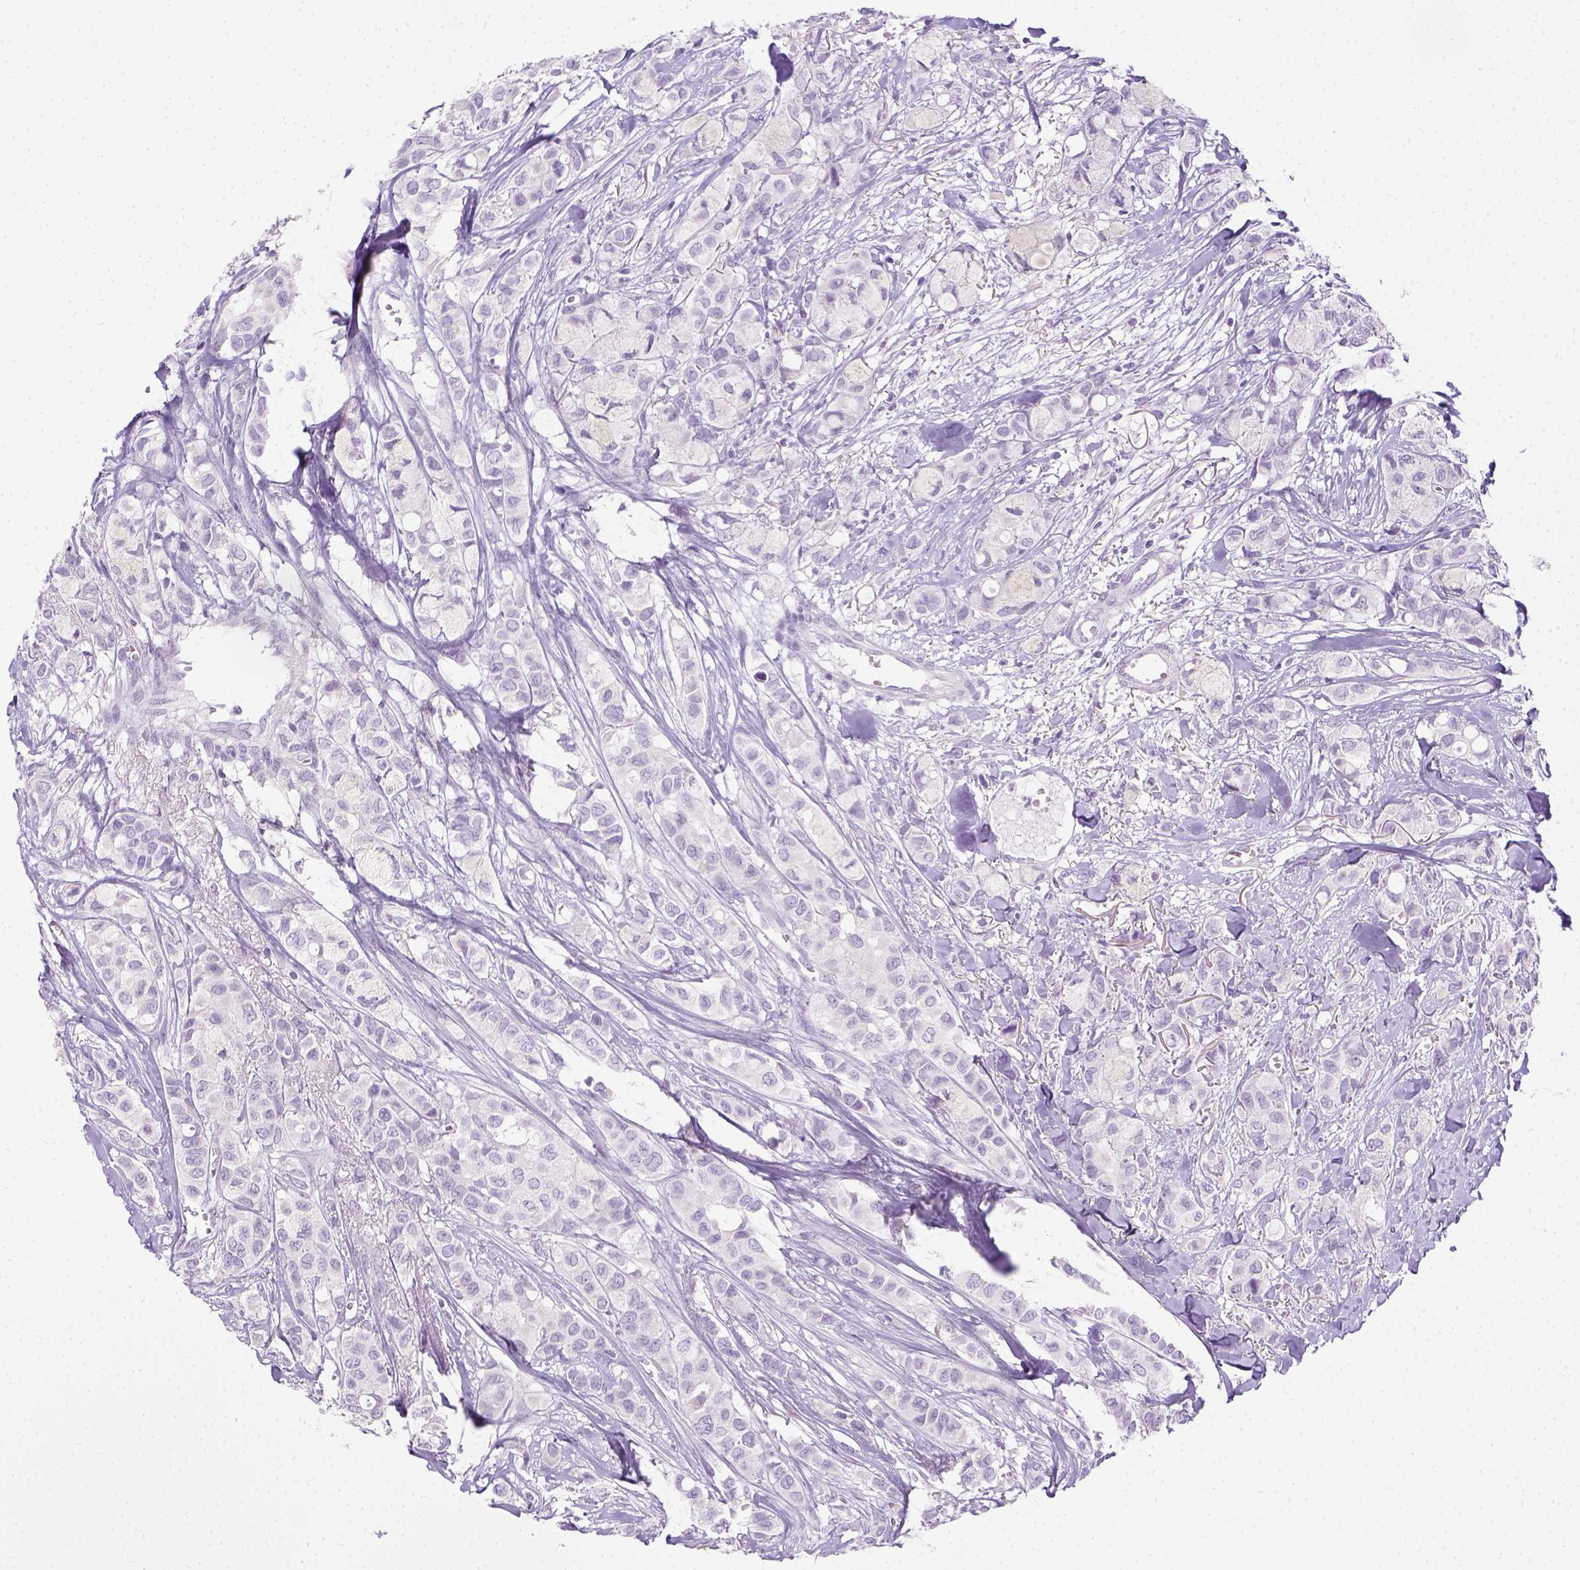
{"staining": {"intensity": "negative", "quantity": "none", "location": "none"}, "tissue": "breast cancer", "cell_type": "Tumor cells", "image_type": "cancer", "snomed": [{"axis": "morphology", "description": "Duct carcinoma"}, {"axis": "topography", "description": "Breast"}], "caption": "Breast infiltrating ductal carcinoma was stained to show a protein in brown. There is no significant staining in tumor cells.", "gene": "LGSN", "patient": {"sex": "female", "age": 85}}